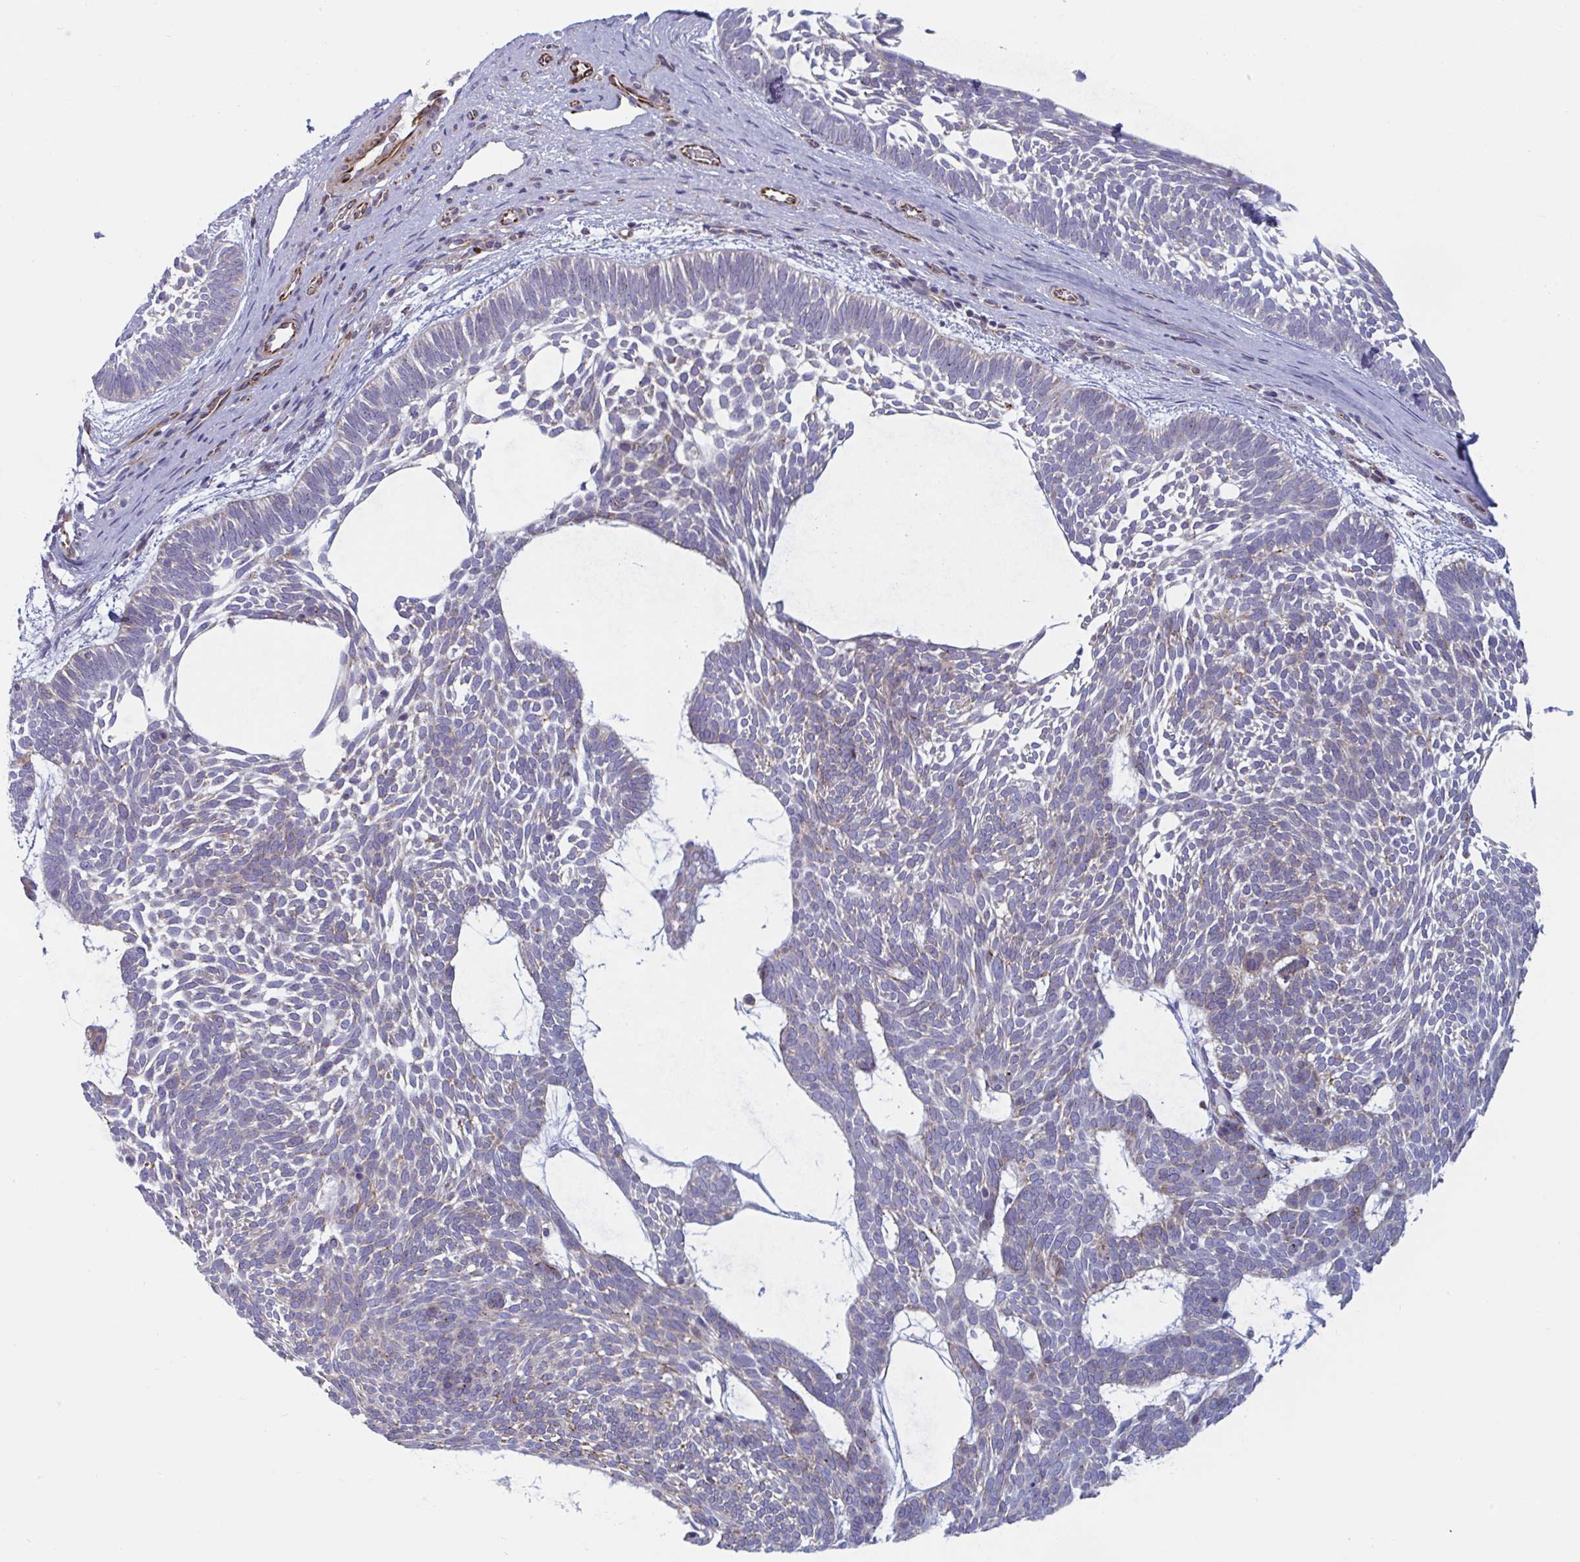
{"staining": {"intensity": "negative", "quantity": "none", "location": "none"}, "tissue": "skin cancer", "cell_type": "Tumor cells", "image_type": "cancer", "snomed": [{"axis": "morphology", "description": "Basal cell carcinoma"}, {"axis": "topography", "description": "Skin"}, {"axis": "topography", "description": "Skin of face"}], "caption": "This micrograph is of skin cancer stained with immunohistochemistry (IHC) to label a protein in brown with the nuclei are counter-stained blue. There is no expression in tumor cells.", "gene": "SLC9A6", "patient": {"sex": "male", "age": 83}}